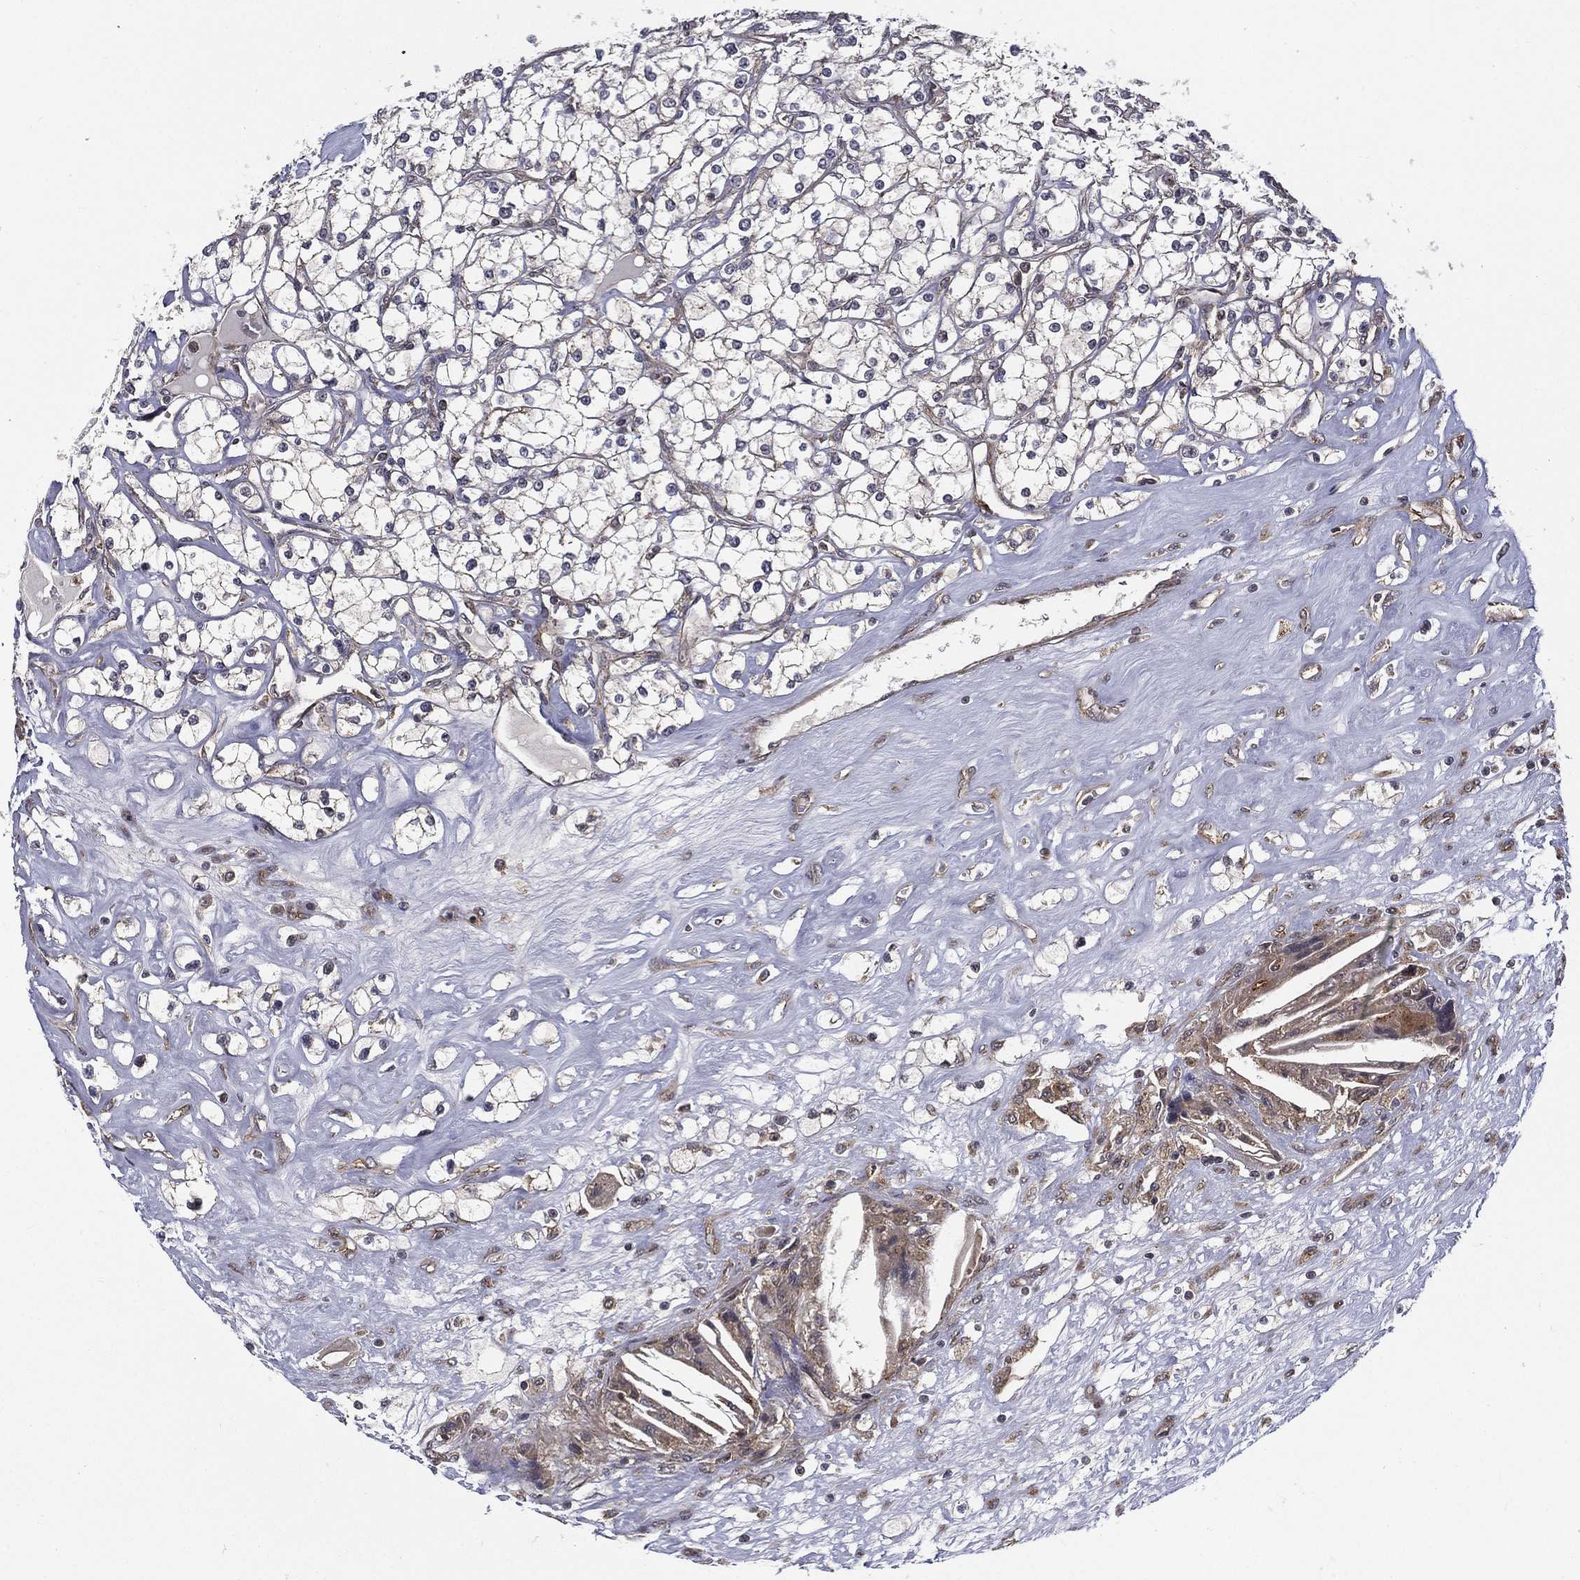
{"staining": {"intensity": "negative", "quantity": "none", "location": "none"}, "tissue": "renal cancer", "cell_type": "Tumor cells", "image_type": "cancer", "snomed": [{"axis": "morphology", "description": "Adenocarcinoma, NOS"}, {"axis": "topography", "description": "Kidney"}], "caption": "There is no significant staining in tumor cells of adenocarcinoma (renal).", "gene": "UACA", "patient": {"sex": "male", "age": 67}}